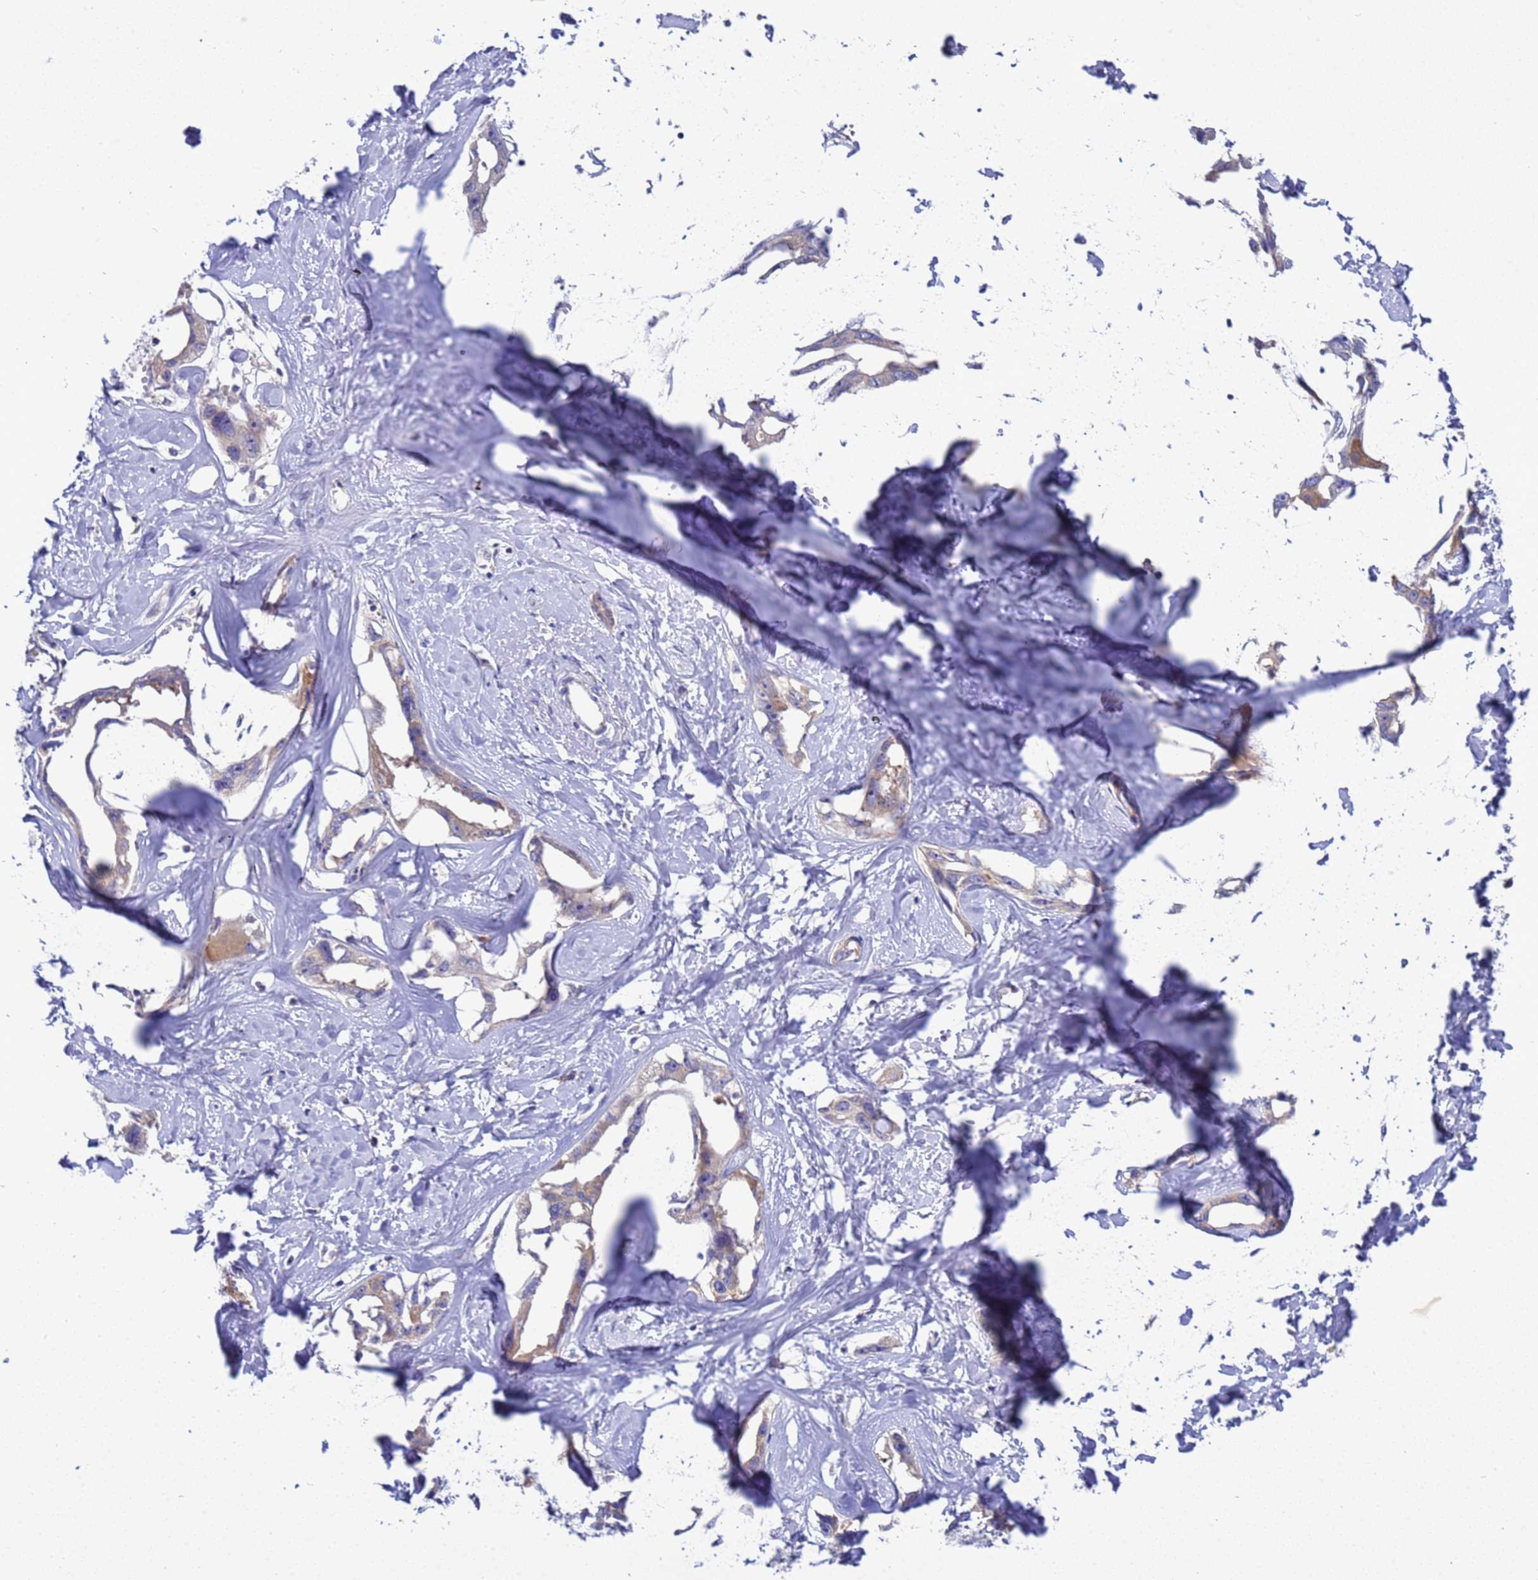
{"staining": {"intensity": "weak", "quantity": "25%-75%", "location": "cytoplasmic/membranous"}, "tissue": "liver cancer", "cell_type": "Tumor cells", "image_type": "cancer", "snomed": [{"axis": "morphology", "description": "Cholangiocarcinoma"}, {"axis": "topography", "description": "Liver"}], "caption": "Immunohistochemical staining of liver cancer reveals weak cytoplasmic/membranous protein expression in about 25%-75% of tumor cells.", "gene": "RC3H2", "patient": {"sex": "male", "age": 59}}